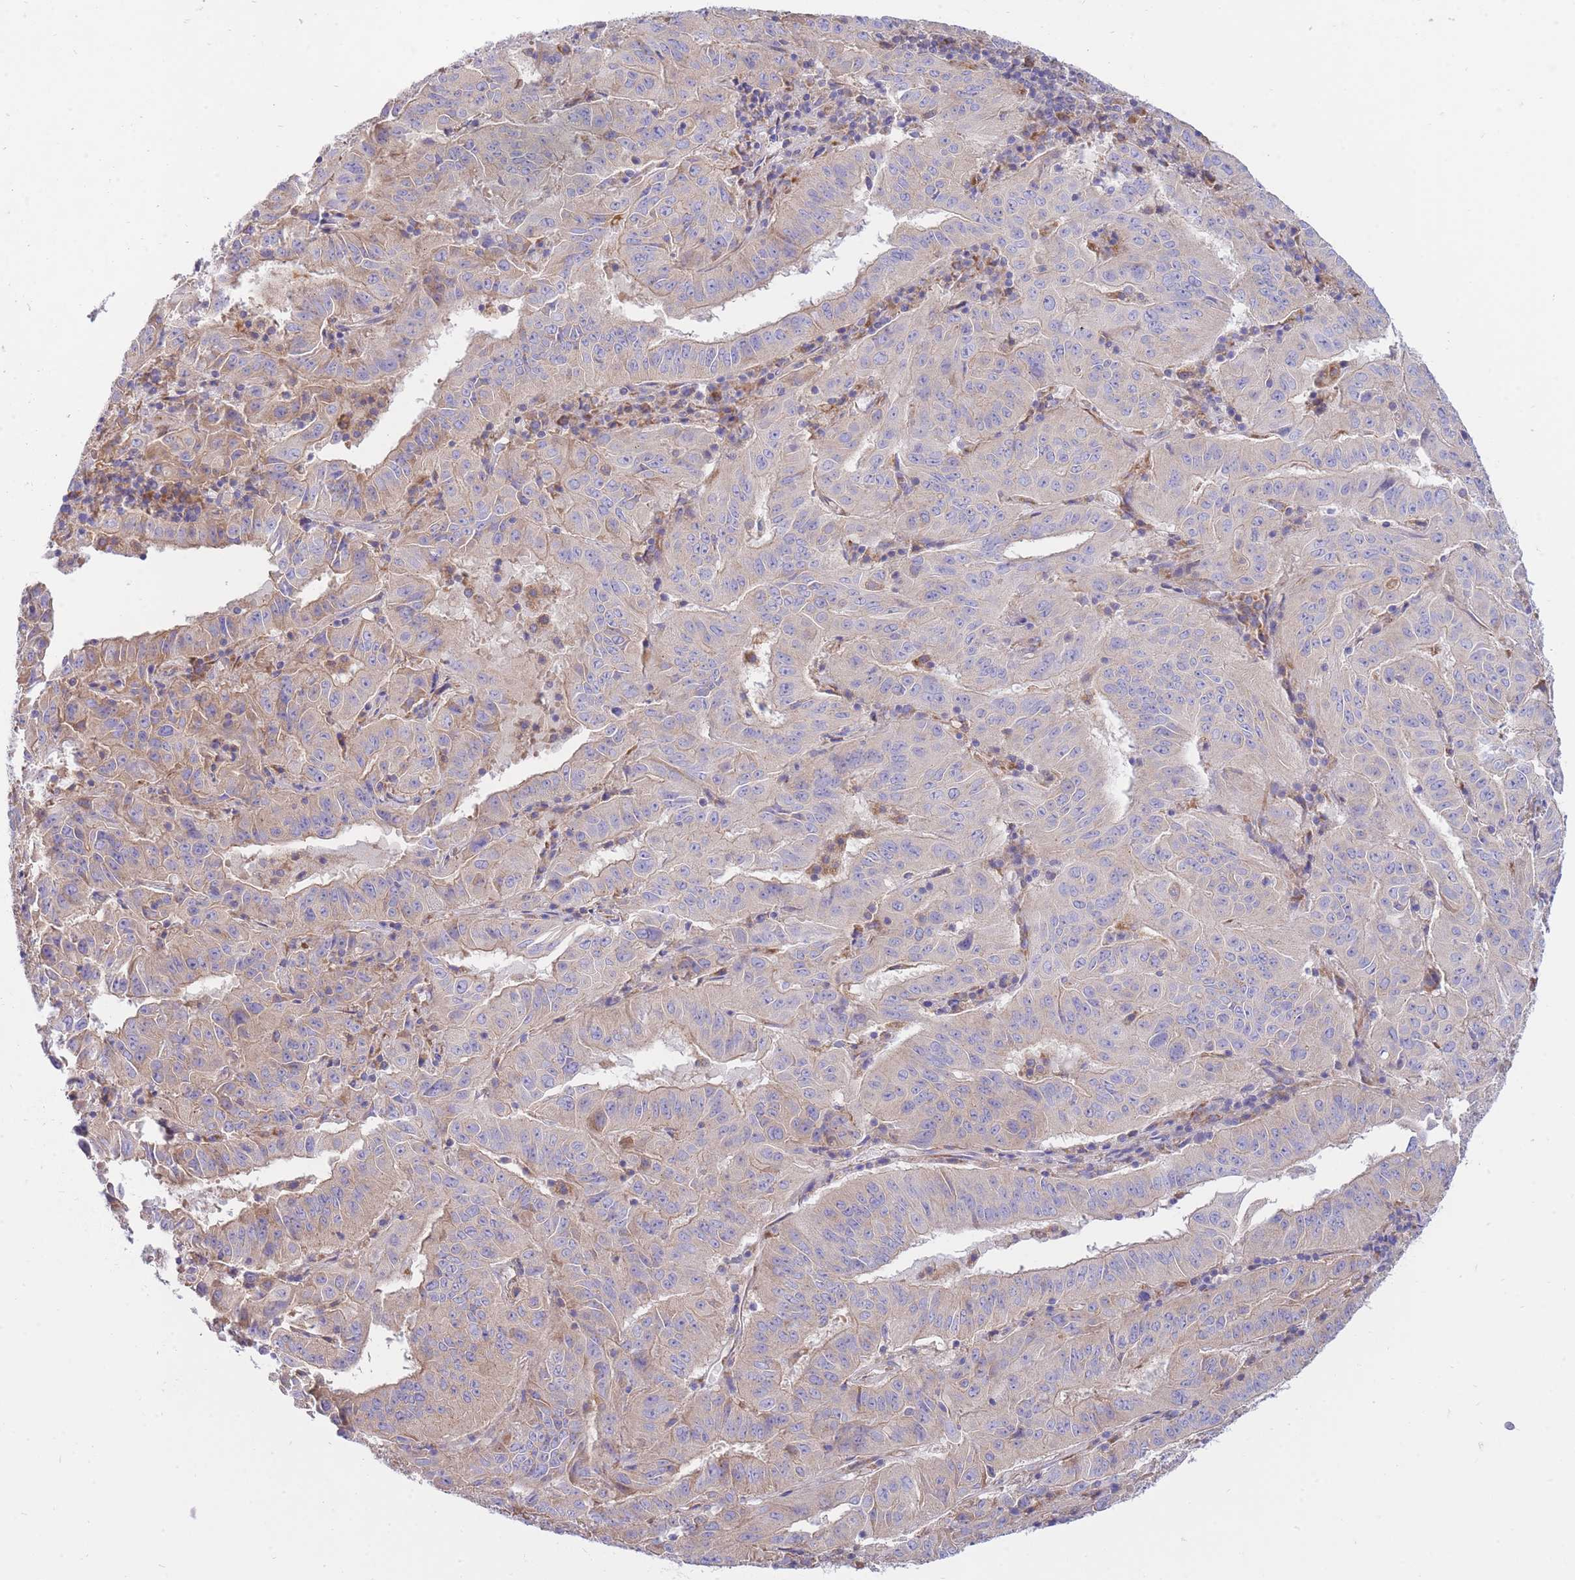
{"staining": {"intensity": "weak", "quantity": "25%-75%", "location": "cytoplasmic/membranous"}, "tissue": "pancreatic cancer", "cell_type": "Tumor cells", "image_type": "cancer", "snomed": [{"axis": "morphology", "description": "Adenocarcinoma, NOS"}, {"axis": "topography", "description": "Pancreas"}], "caption": "Immunohistochemical staining of pancreatic adenocarcinoma displays low levels of weak cytoplasmic/membranous protein staining in approximately 25%-75% of tumor cells.", "gene": "SH2B2", "patient": {"sex": "male", "age": 63}}